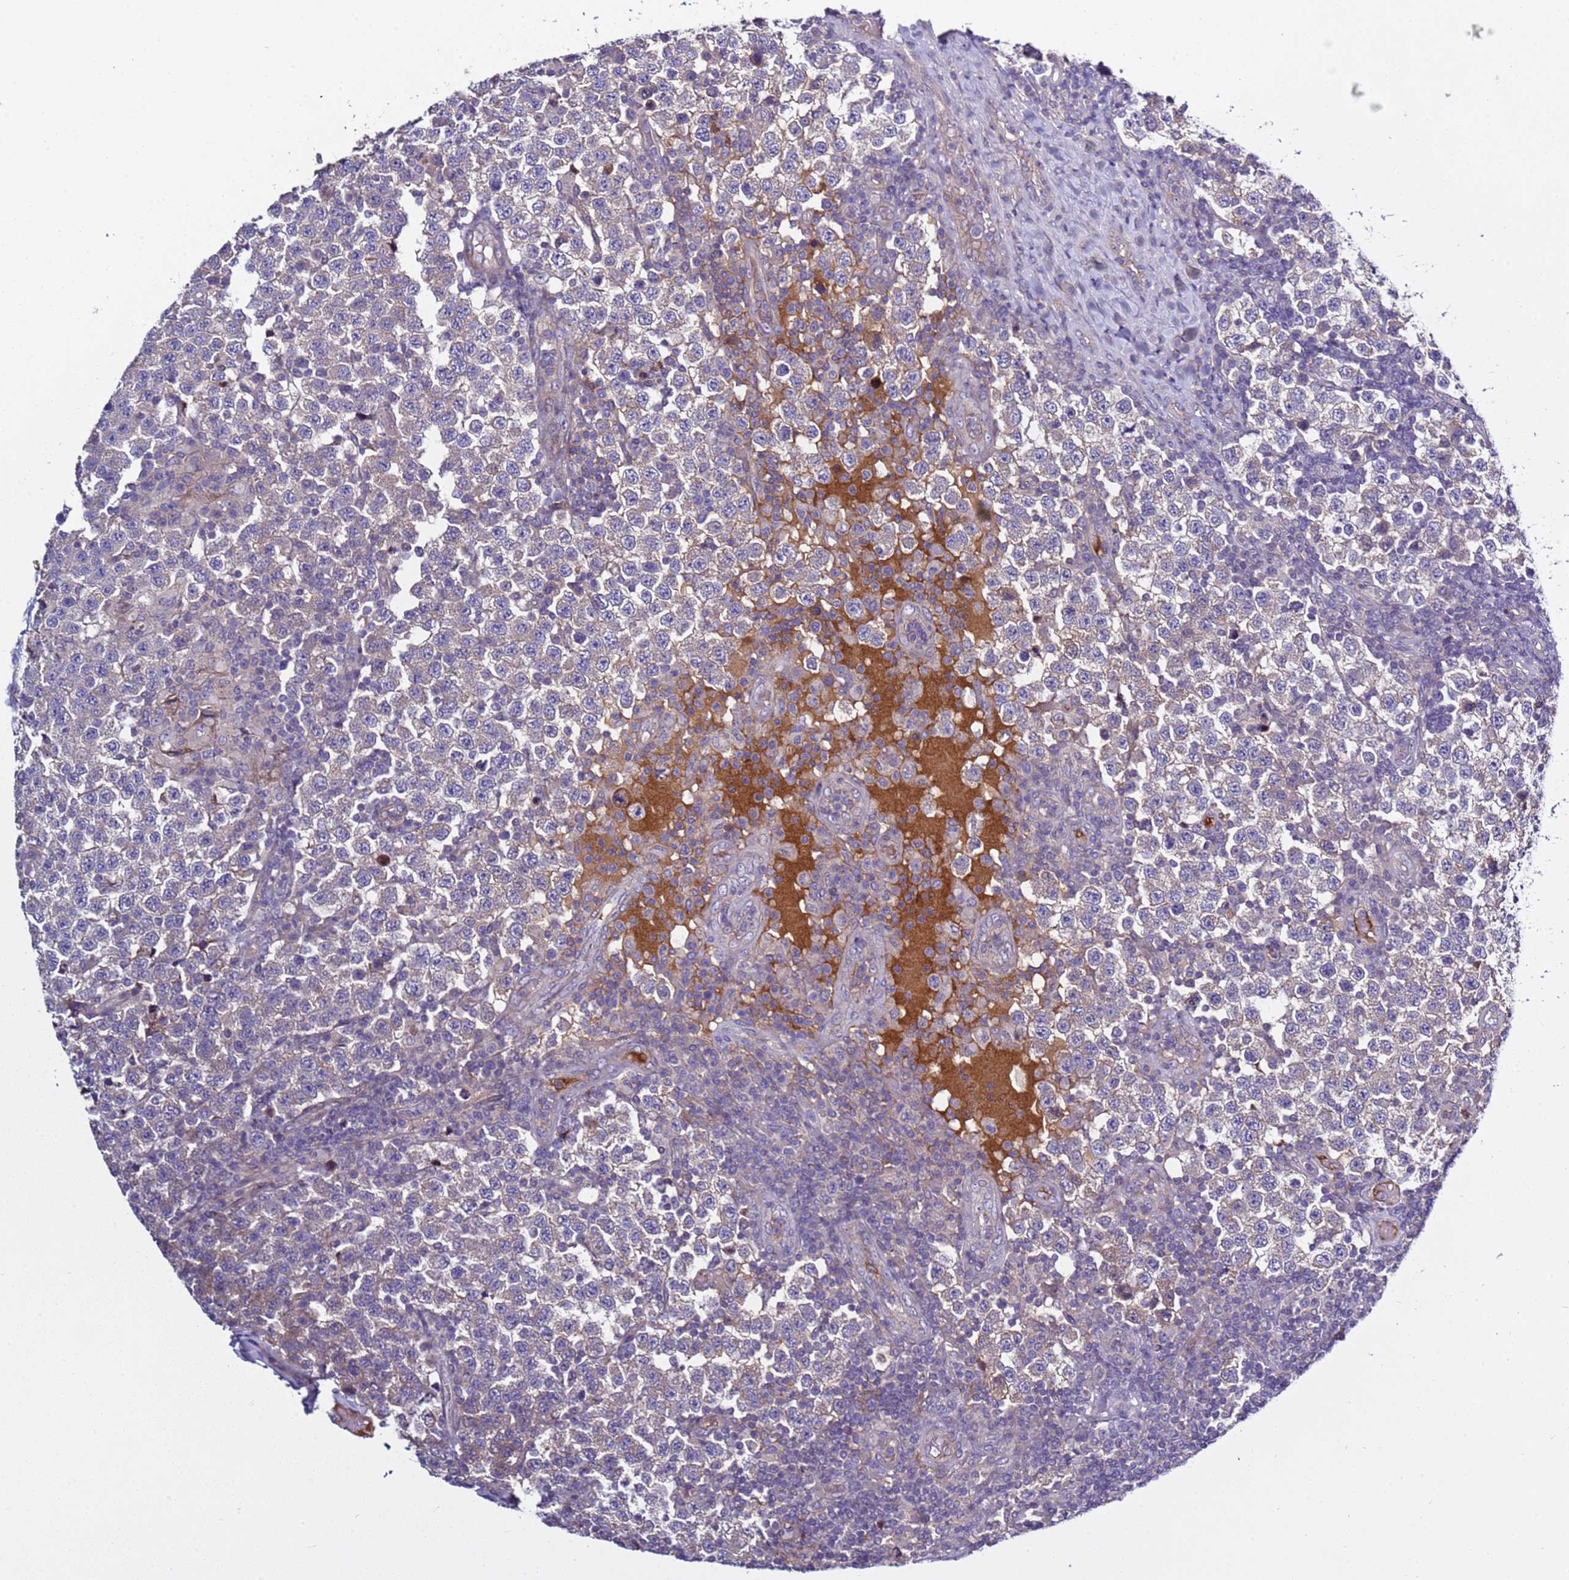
{"staining": {"intensity": "negative", "quantity": "none", "location": "none"}, "tissue": "testis cancer", "cell_type": "Tumor cells", "image_type": "cancer", "snomed": [{"axis": "morphology", "description": "Seminoma, NOS"}, {"axis": "topography", "description": "Testis"}], "caption": "Immunohistochemical staining of testis seminoma displays no significant expression in tumor cells.", "gene": "RABL2B", "patient": {"sex": "male", "age": 34}}